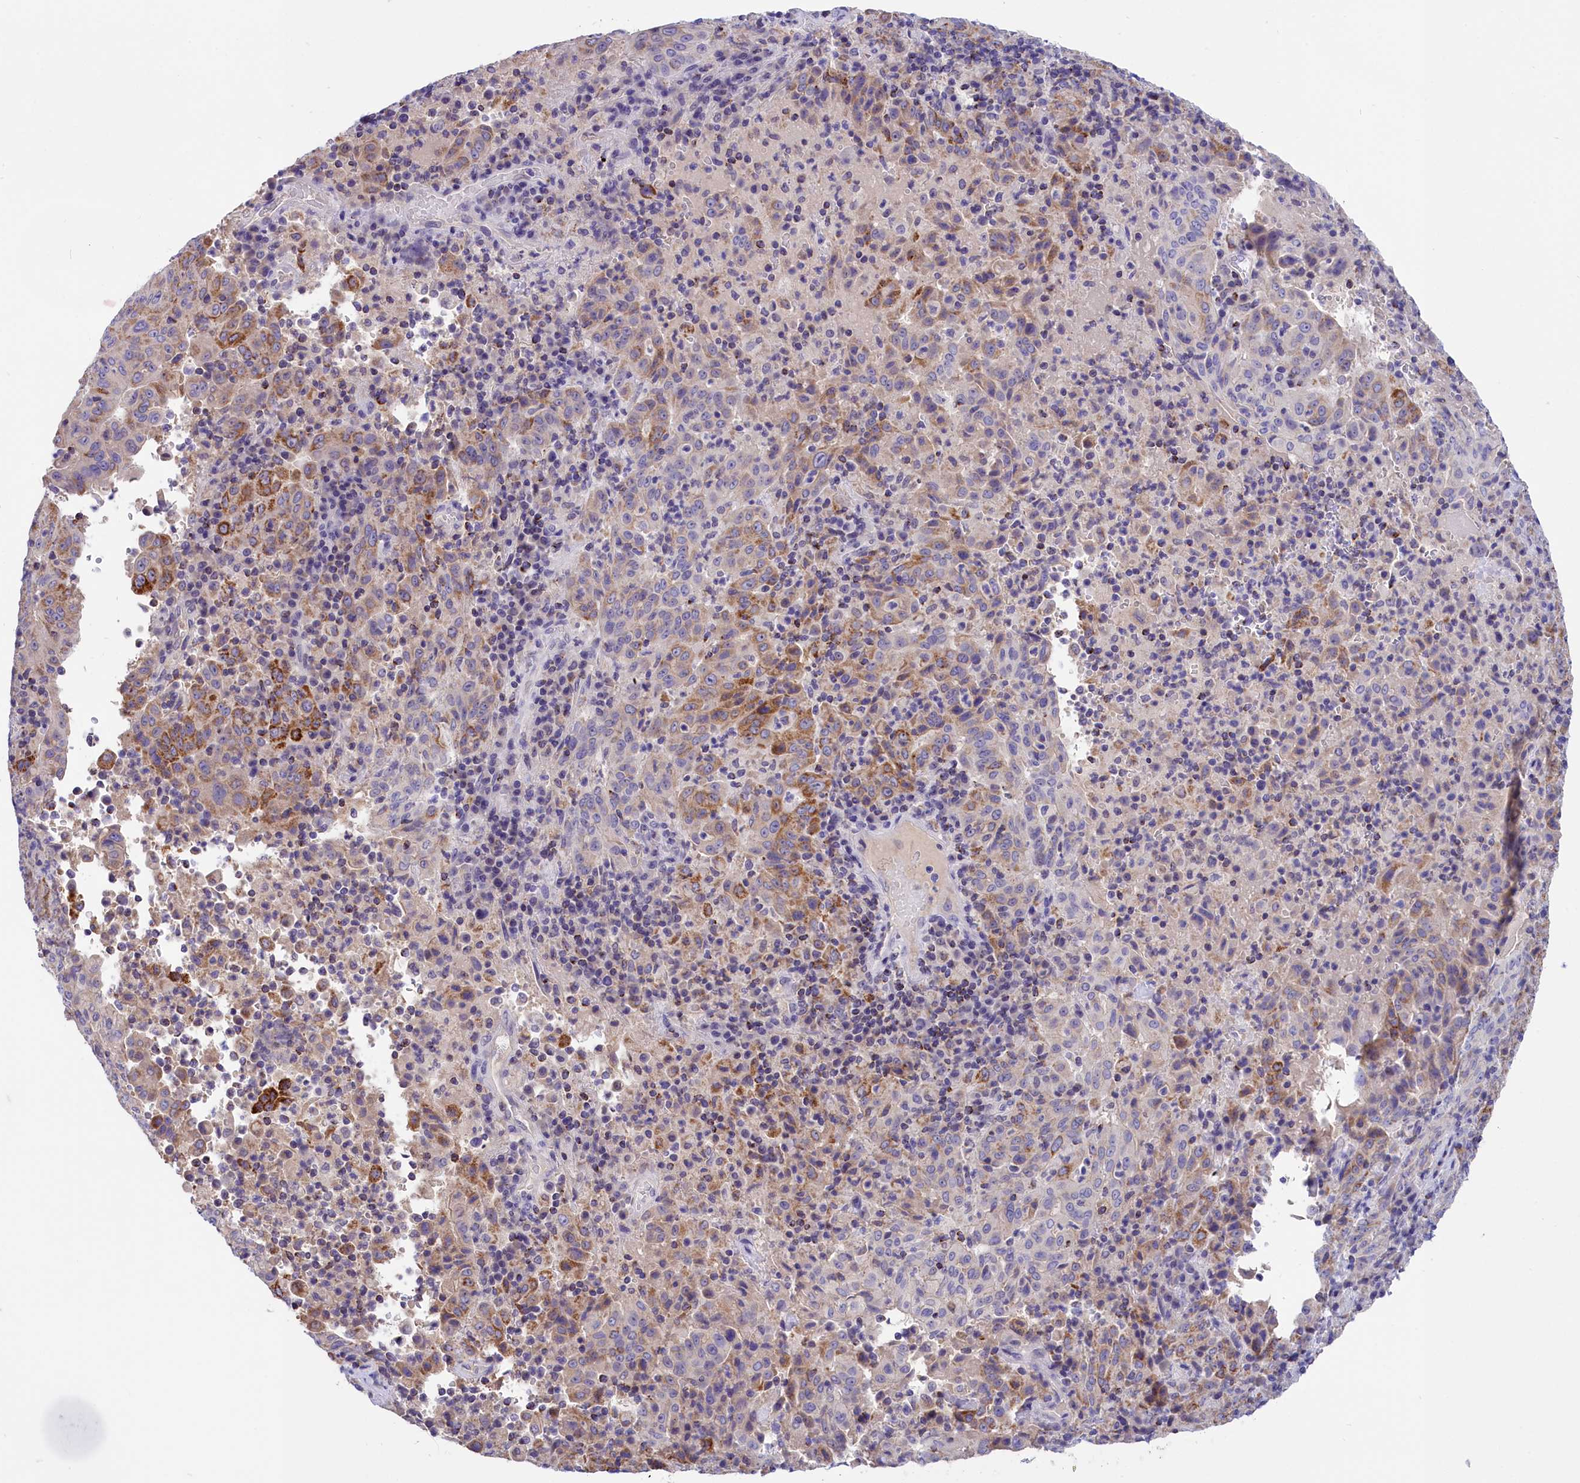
{"staining": {"intensity": "moderate", "quantity": "25%-75%", "location": "cytoplasmic/membranous"}, "tissue": "pancreatic cancer", "cell_type": "Tumor cells", "image_type": "cancer", "snomed": [{"axis": "morphology", "description": "Adenocarcinoma, NOS"}, {"axis": "topography", "description": "Pancreas"}], "caption": "A medium amount of moderate cytoplasmic/membranous expression is present in approximately 25%-75% of tumor cells in adenocarcinoma (pancreatic) tissue.", "gene": "ABAT", "patient": {"sex": "male", "age": 63}}